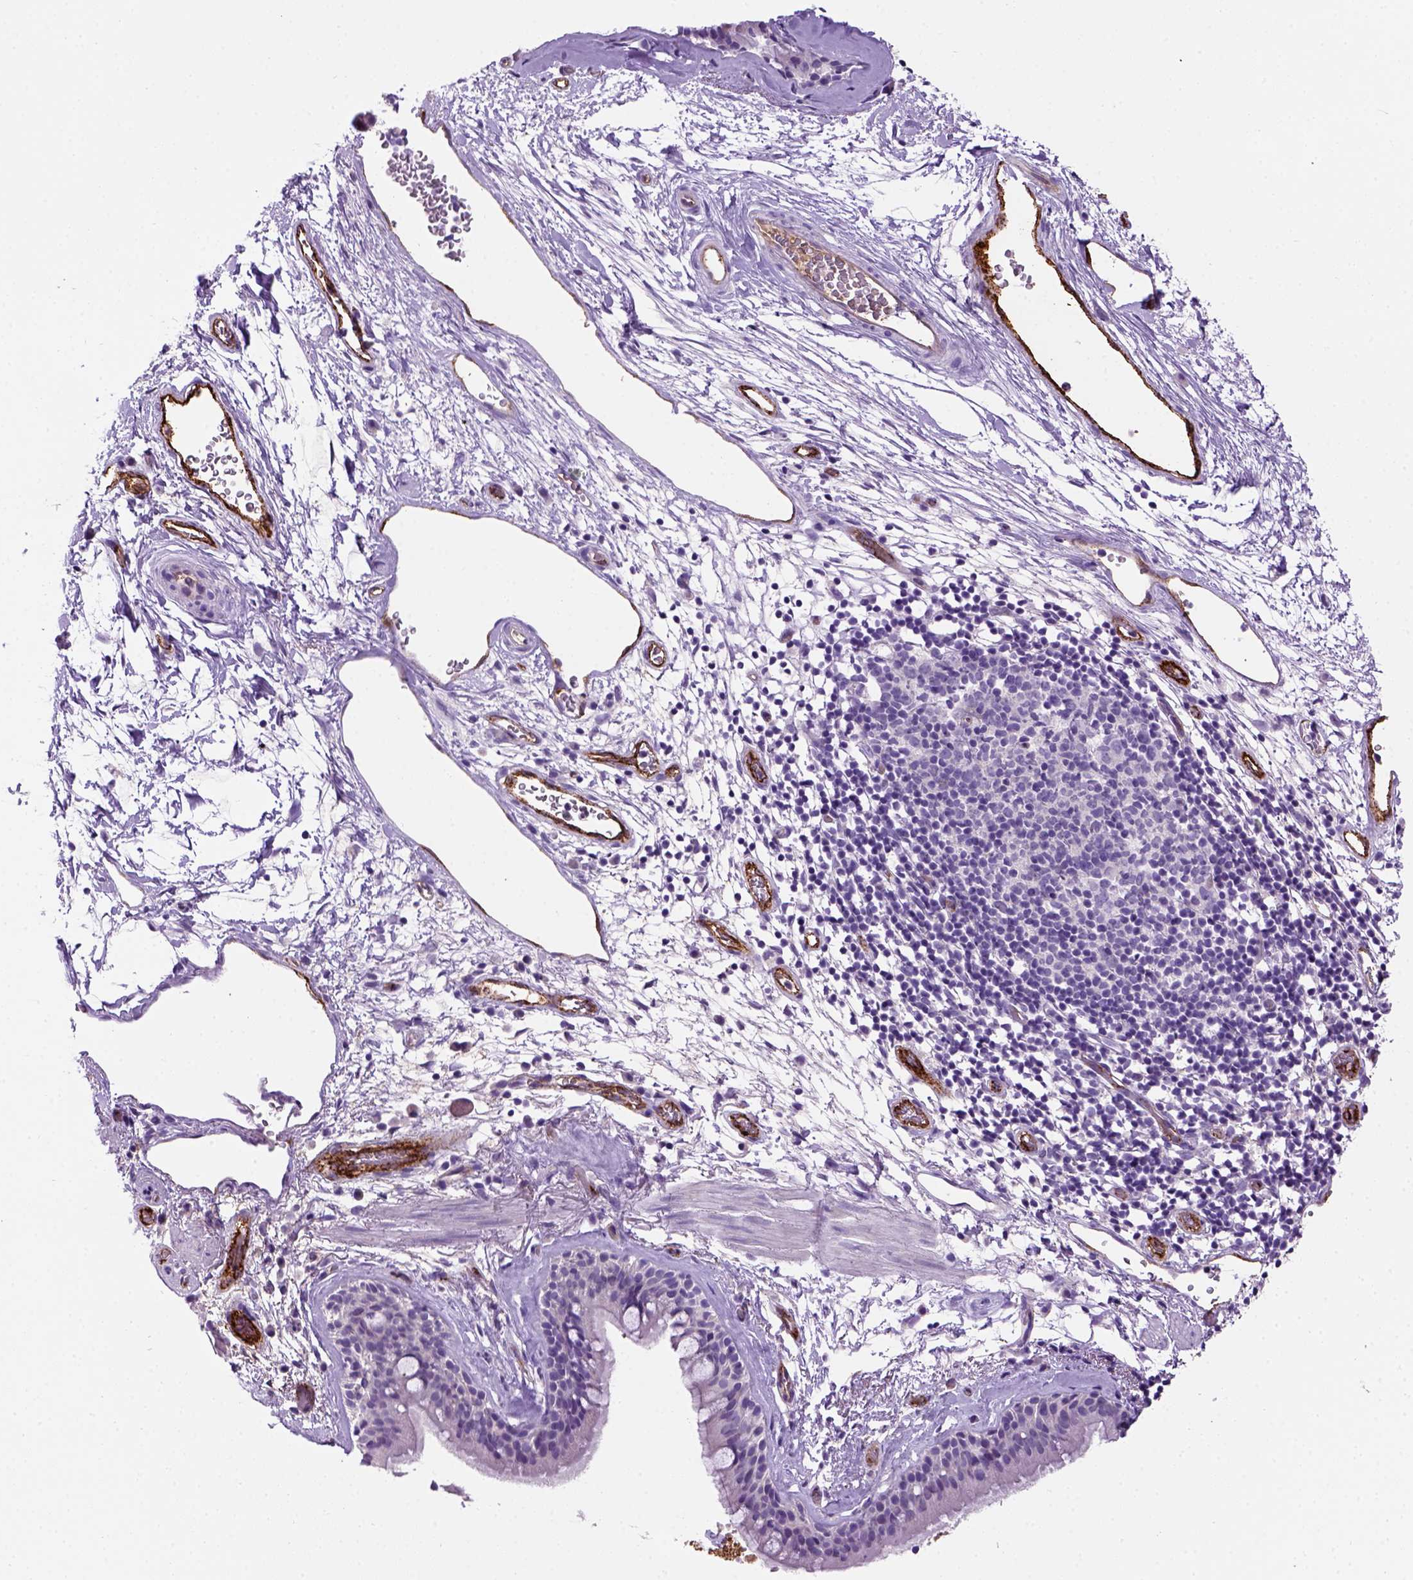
{"staining": {"intensity": "negative", "quantity": "none", "location": "none"}, "tissue": "bronchus", "cell_type": "Respiratory epithelial cells", "image_type": "normal", "snomed": [{"axis": "morphology", "description": "Normal tissue, NOS"}, {"axis": "topography", "description": "Cartilage tissue"}, {"axis": "topography", "description": "Bronchus"}], "caption": "IHC micrograph of benign bronchus: bronchus stained with DAB demonstrates no significant protein expression in respiratory epithelial cells. Brightfield microscopy of immunohistochemistry (IHC) stained with DAB (3,3'-diaminobenzidine) (brown) and hematoxylin (blue), captured at high magnification.", "gene": "VWF", "patient": {"sex": "male", "age": 58}}